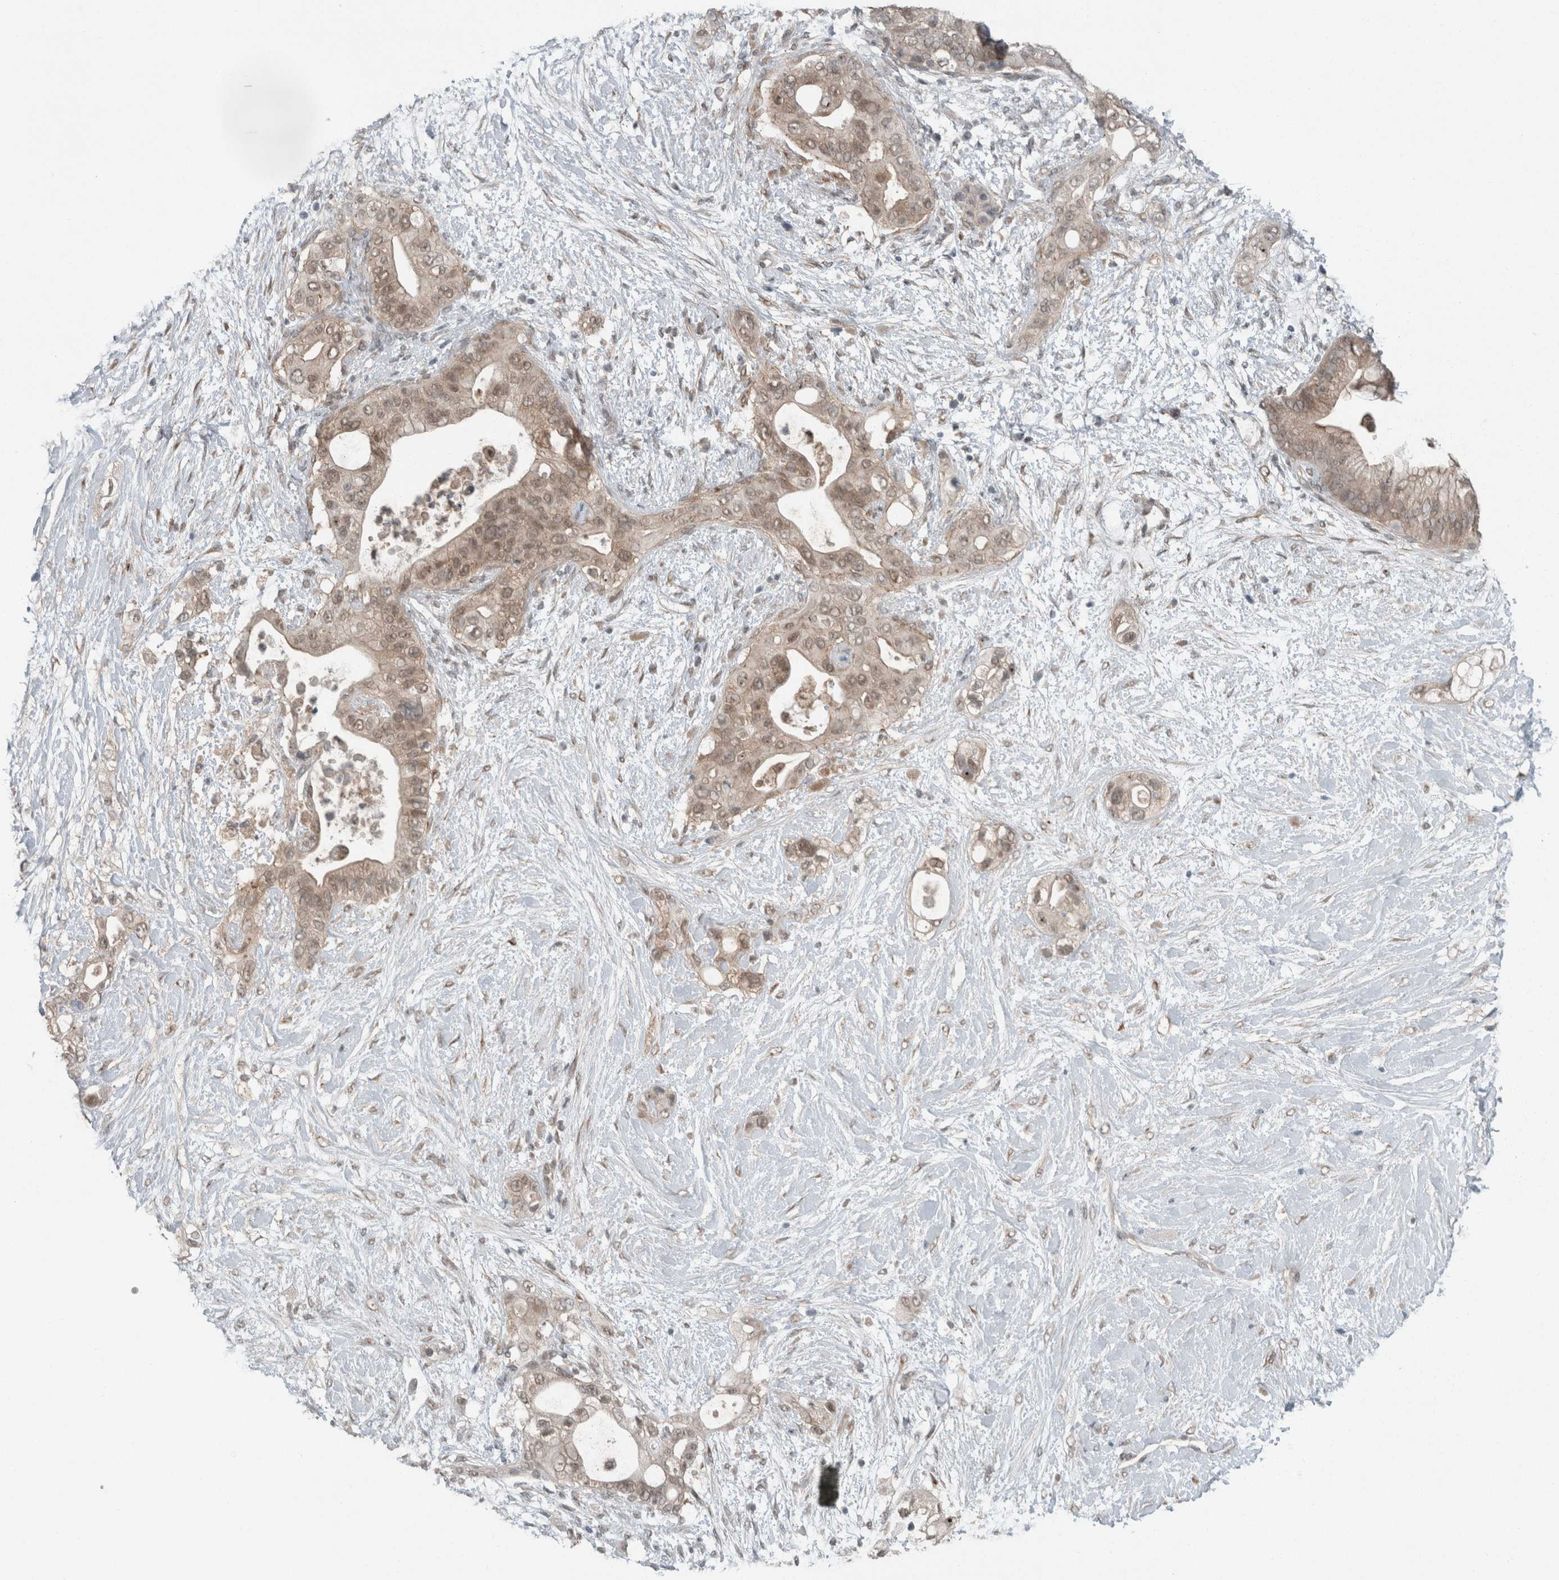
{"staining": {"intensity": "weak", "quantity": ">75%", "location": "cytoplasmic/membranous,nuclear"}, "tissue": "pancreatic cancer", "cell_type": "Tumor cells", "image_type": "cancer", "snomed": [{"axis": "morphology", "description": "Adenocarcinoma, NOS"}, {"axis": "topography", "description": "Pancreas"}], "caption": "Pancreatic cancer (adenocarcinoma) stained with immunohistochemistry displays weak cytoplasmic/membranous and nuclear expression in about >75% of tumor cells. (DAB IHC, brown staining for protein, blue staining for nuclei).", "gene": "MYO1E", "patient": {"sex": "male", "age": 53}}